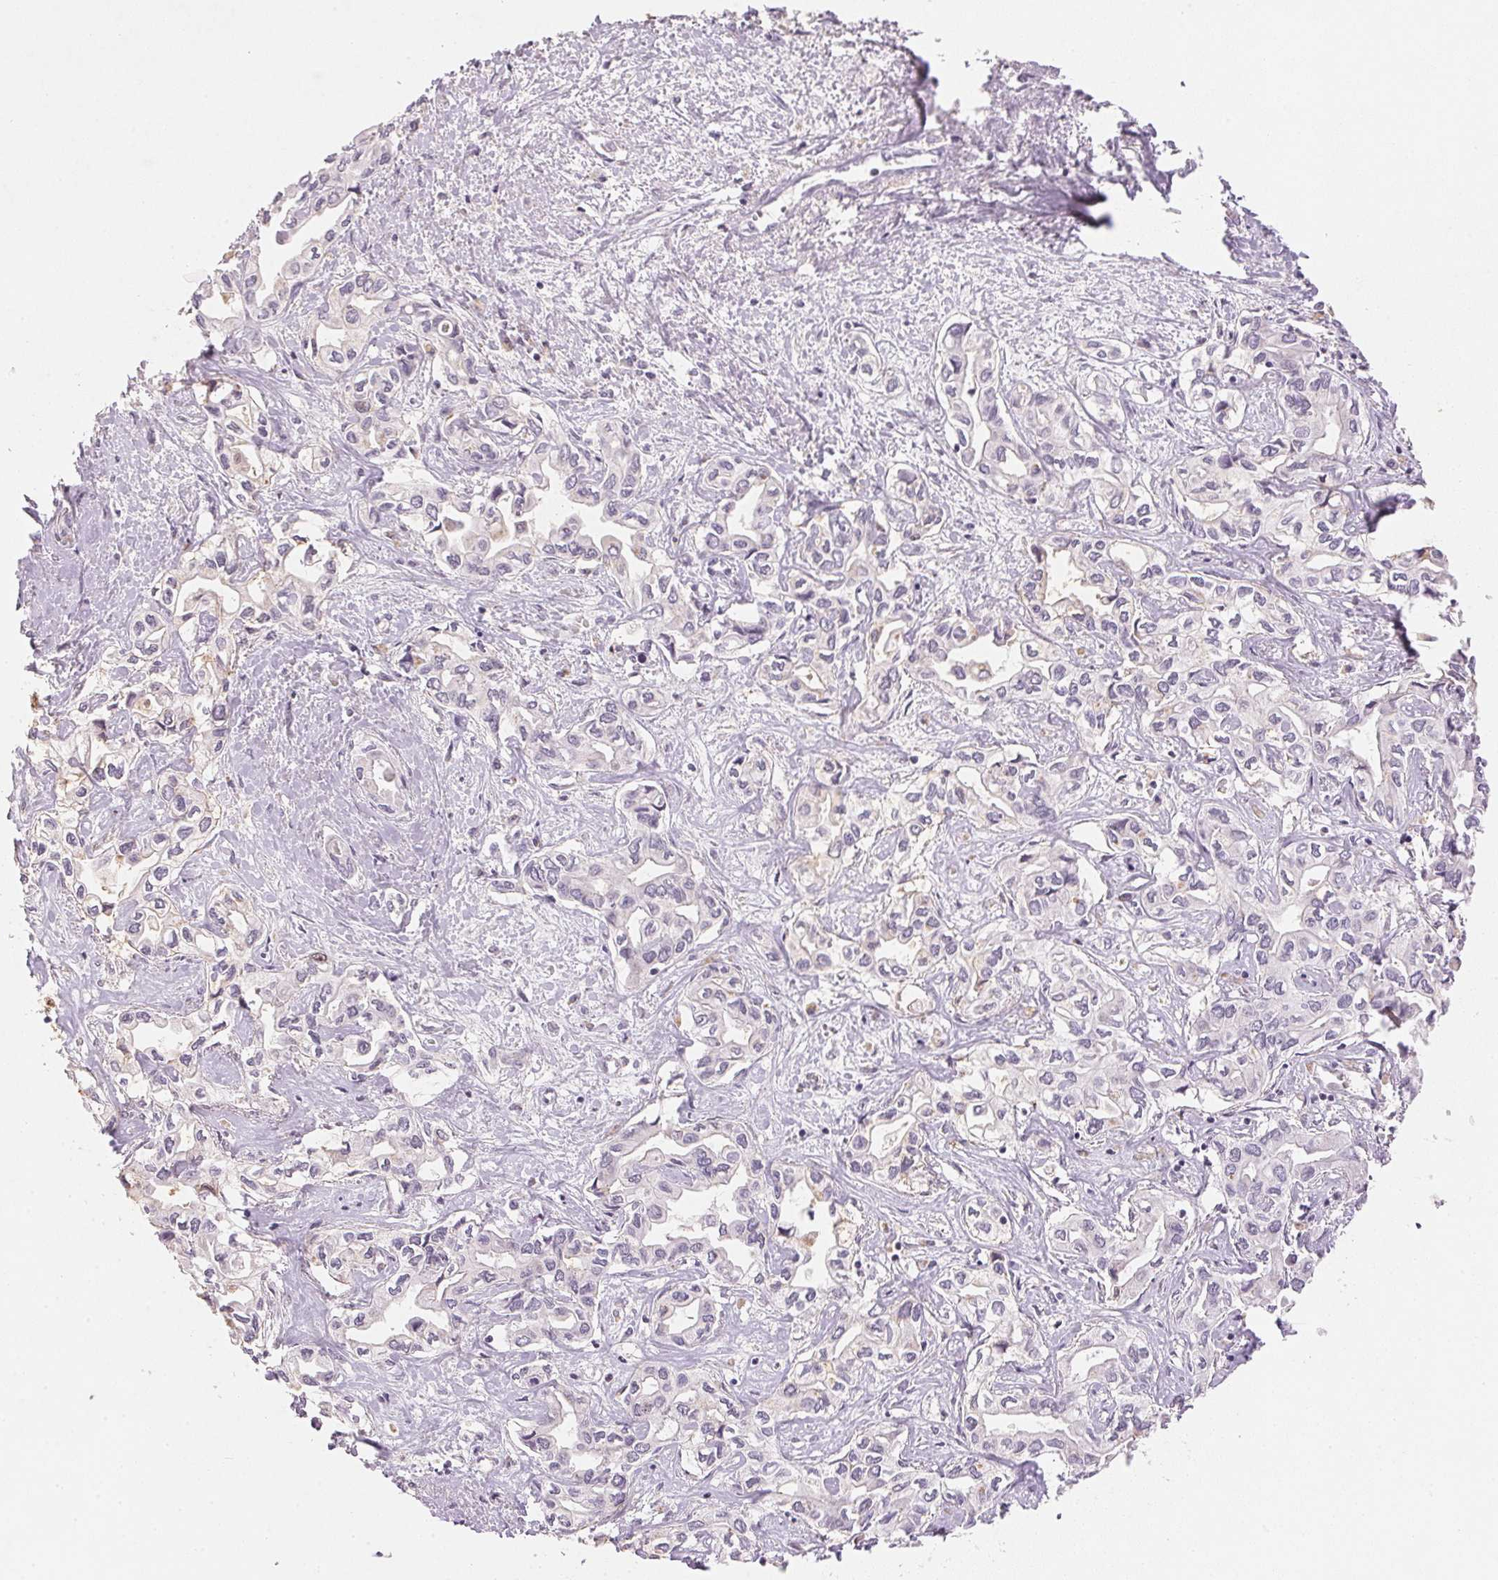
{"staining": {"intensity": "negative", "quantity": "none", "location": "none"}, "tissue": "liver cancer", "cell_type": "Tumor cells", "image_type": "cancer", "snomed": [{"axis": "morphology", "description": "Cholangiocarcinoma"}, {"axis": "topography", "description": "Liver"}], "caption": "Immunohistochemical staining of liver cancer (cholangiocarcinoma) reveals no significant expression in tumor cells.", "gene": "SMTN", "patient": {"sex": "female", "age": 64}}